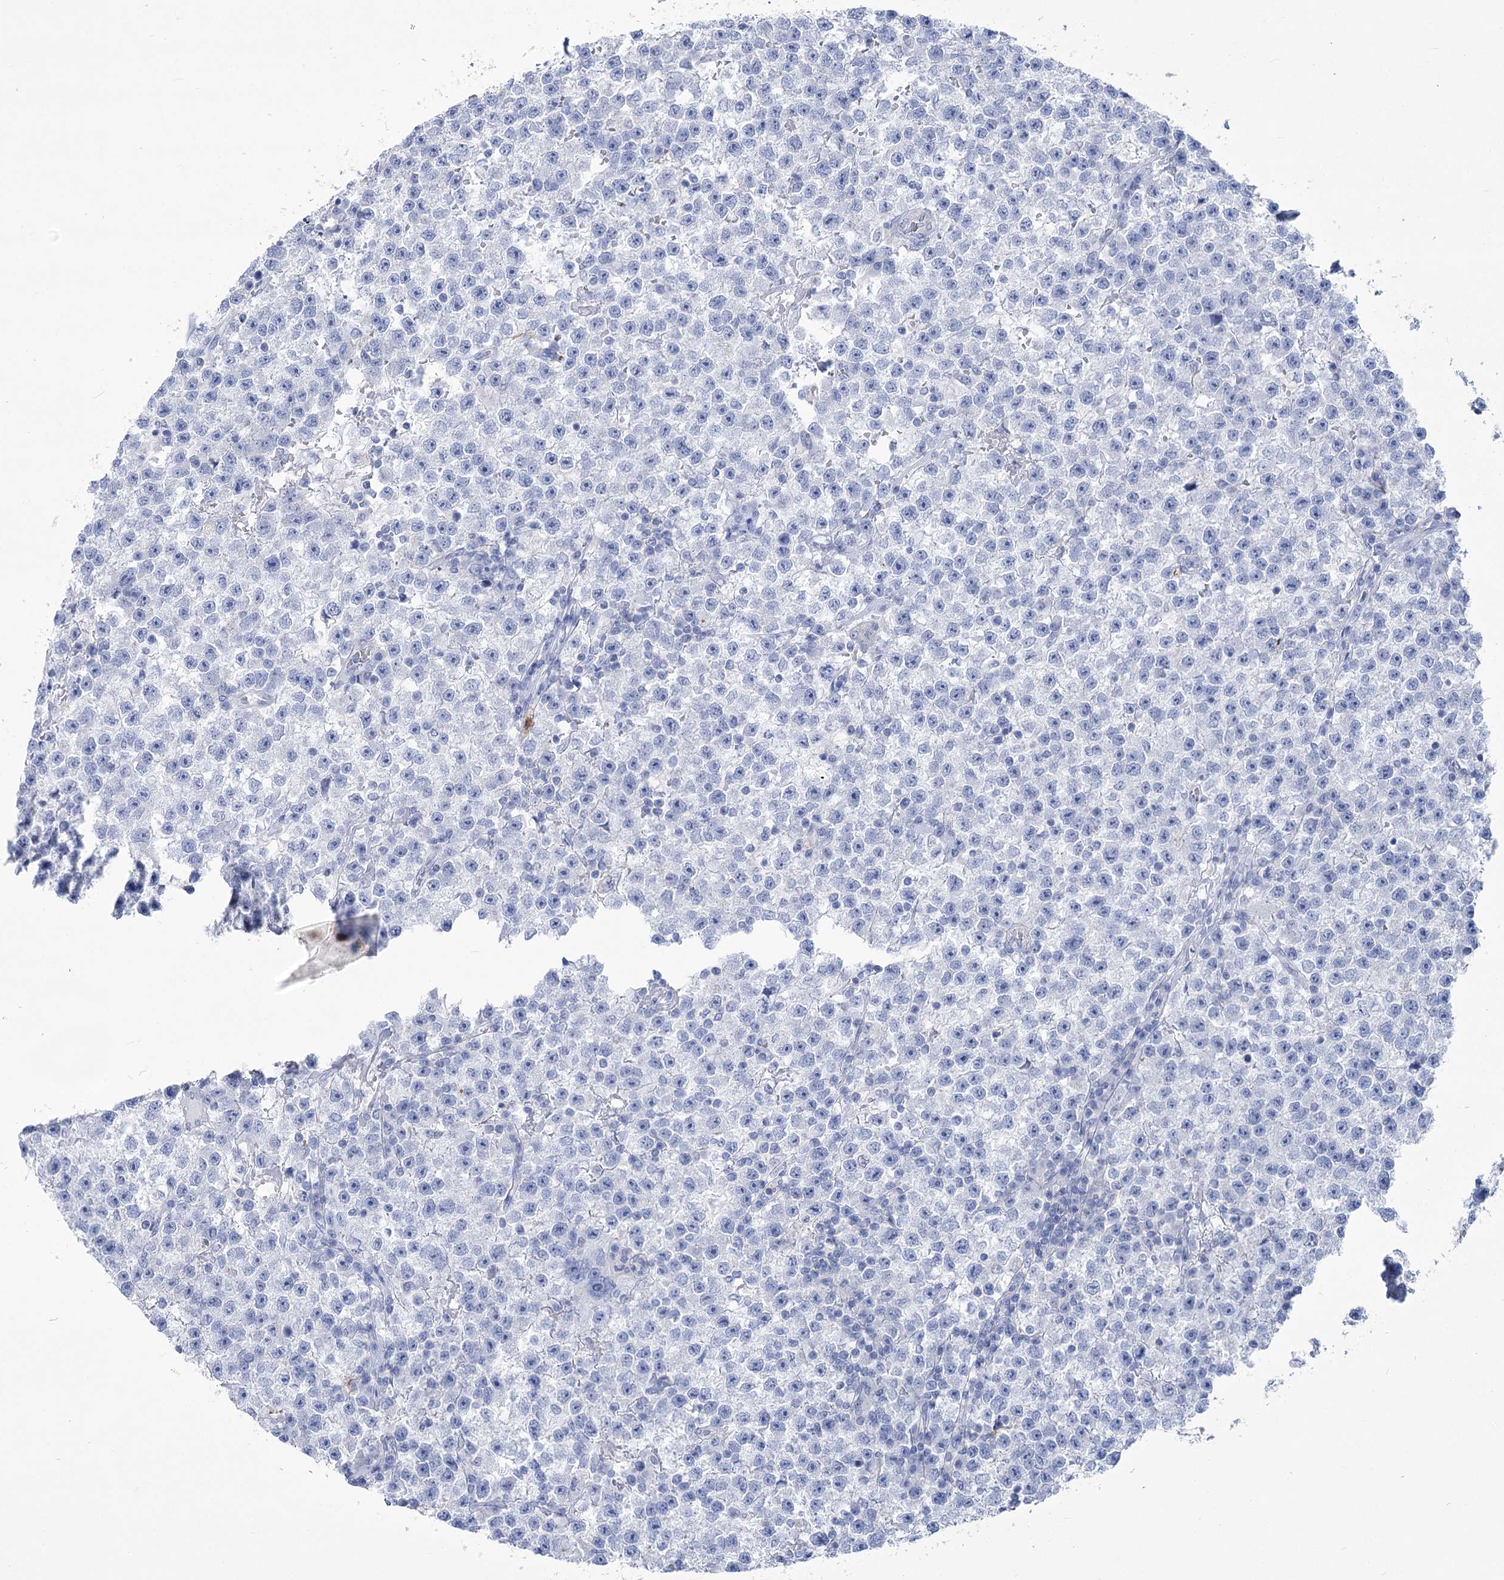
{"staining": {"intensity": "negative", "quantity": "none", "location": "none"}, "tissue": "testis cancer", "cell_type": "Tumor cells", "image_type": "cancer", "snomed": [{"axis": "morphology", "description": "Seminoma, NOS"}, {"axis": "topography", "description": "Testis"}], "caption": "Tumor cells show no significant protein expression in testis cancer (seminoma). Nuclei are stained in blue.", "gene": "PCDHA1", "patient": {"sex": "male", "age": 22}}